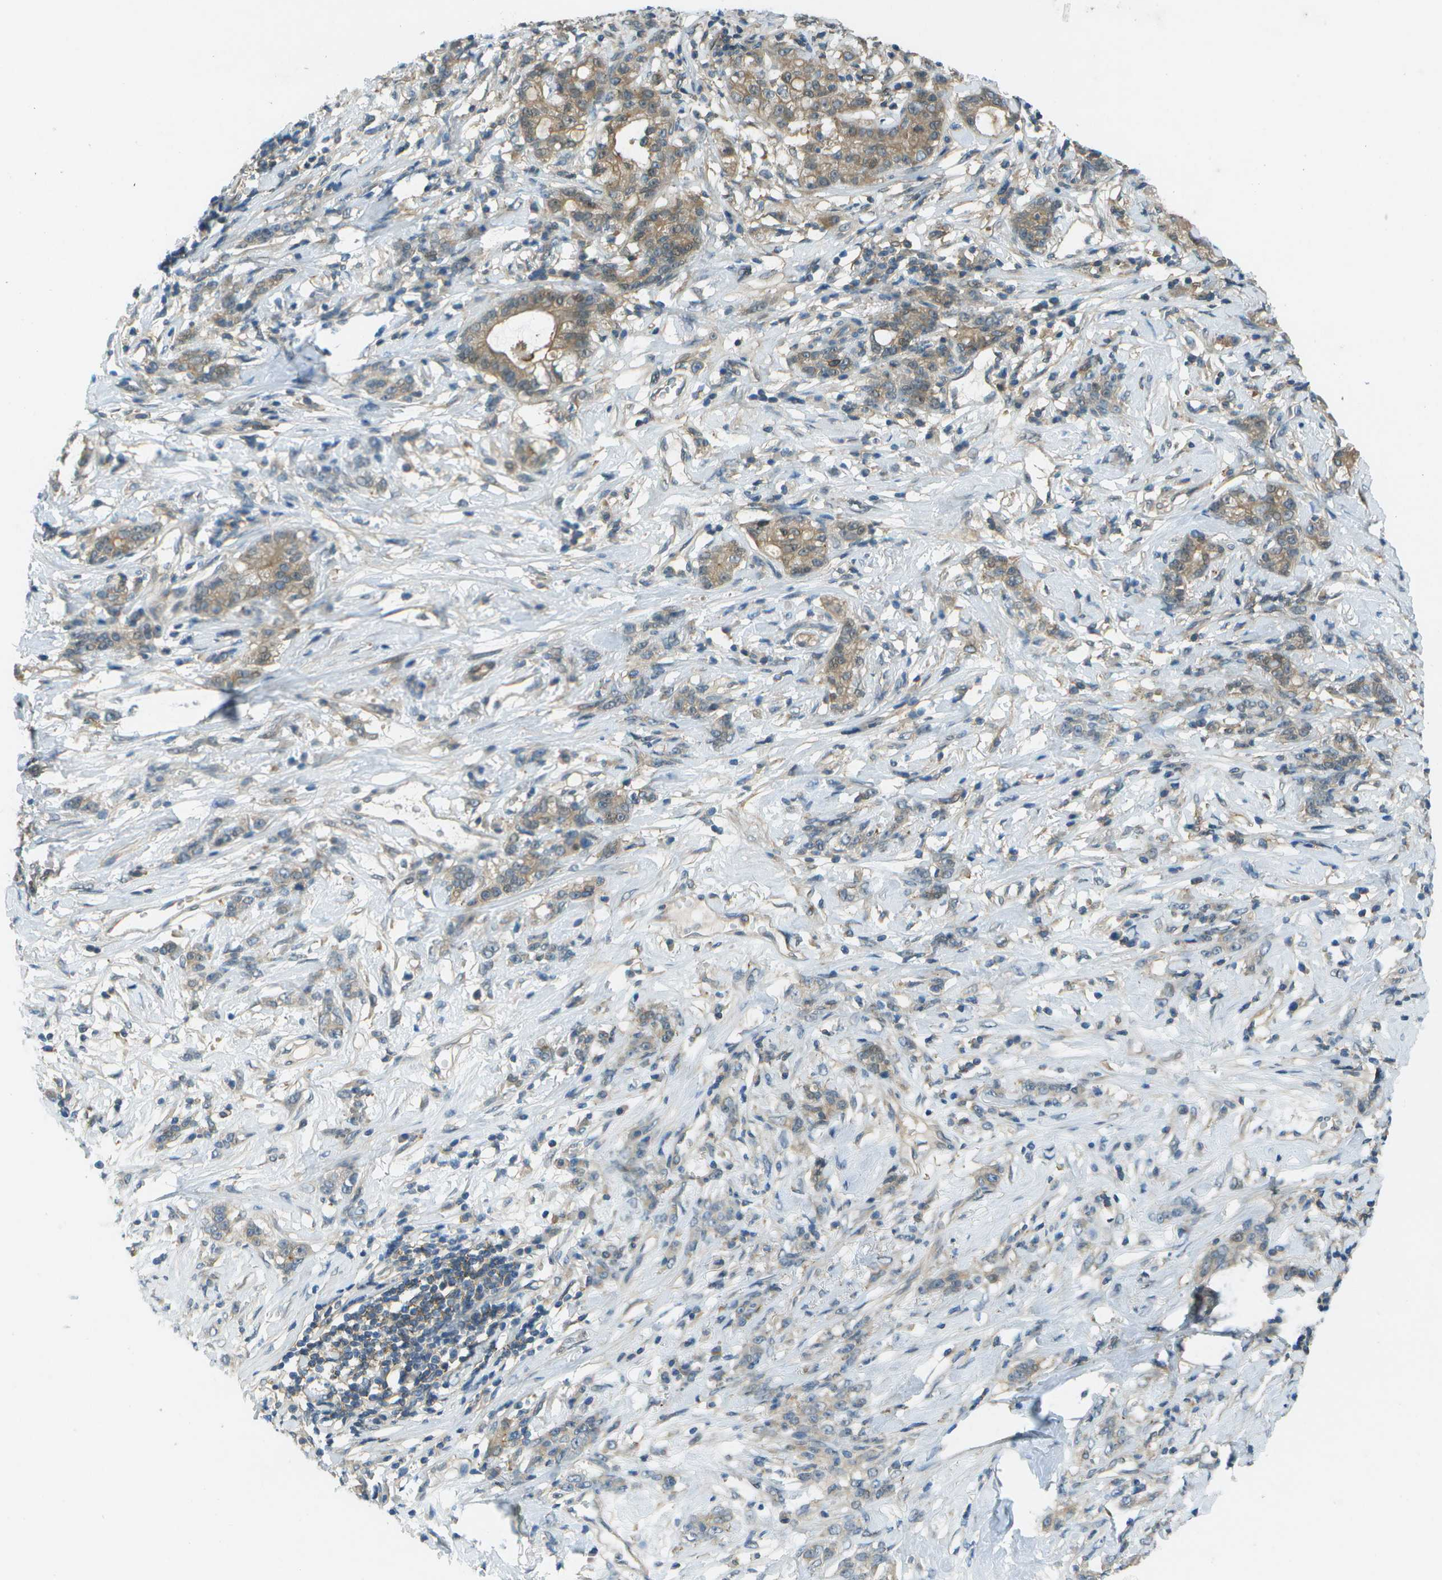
{"staining": {"intensity": "moderate", "quantity": "25%-75%", "location": "cytoplasmic/membranous"}, "tissue": "stomach cancer", "cell_type": "Tumor cells", "image_type": "cancer", "snomed": [{"axis": "morphology", "description": "Adenocarcinoma, NOS"}, {"axis": "topography", "description": "Stomach, lower"}], "caption": "High-magnification brightfield microscopy of adenocarcinoma (stomach) stained with DAB (3,3'-diaminobenzidine) (brown) and counterstained with hematoxylin (blue). tumor cells exhibit moderate cytoplasmic/membranous positivity is present in about25%-75% of cells.", "gene": "LRRC66", "patient": {"sex": "male", "age": 88}}